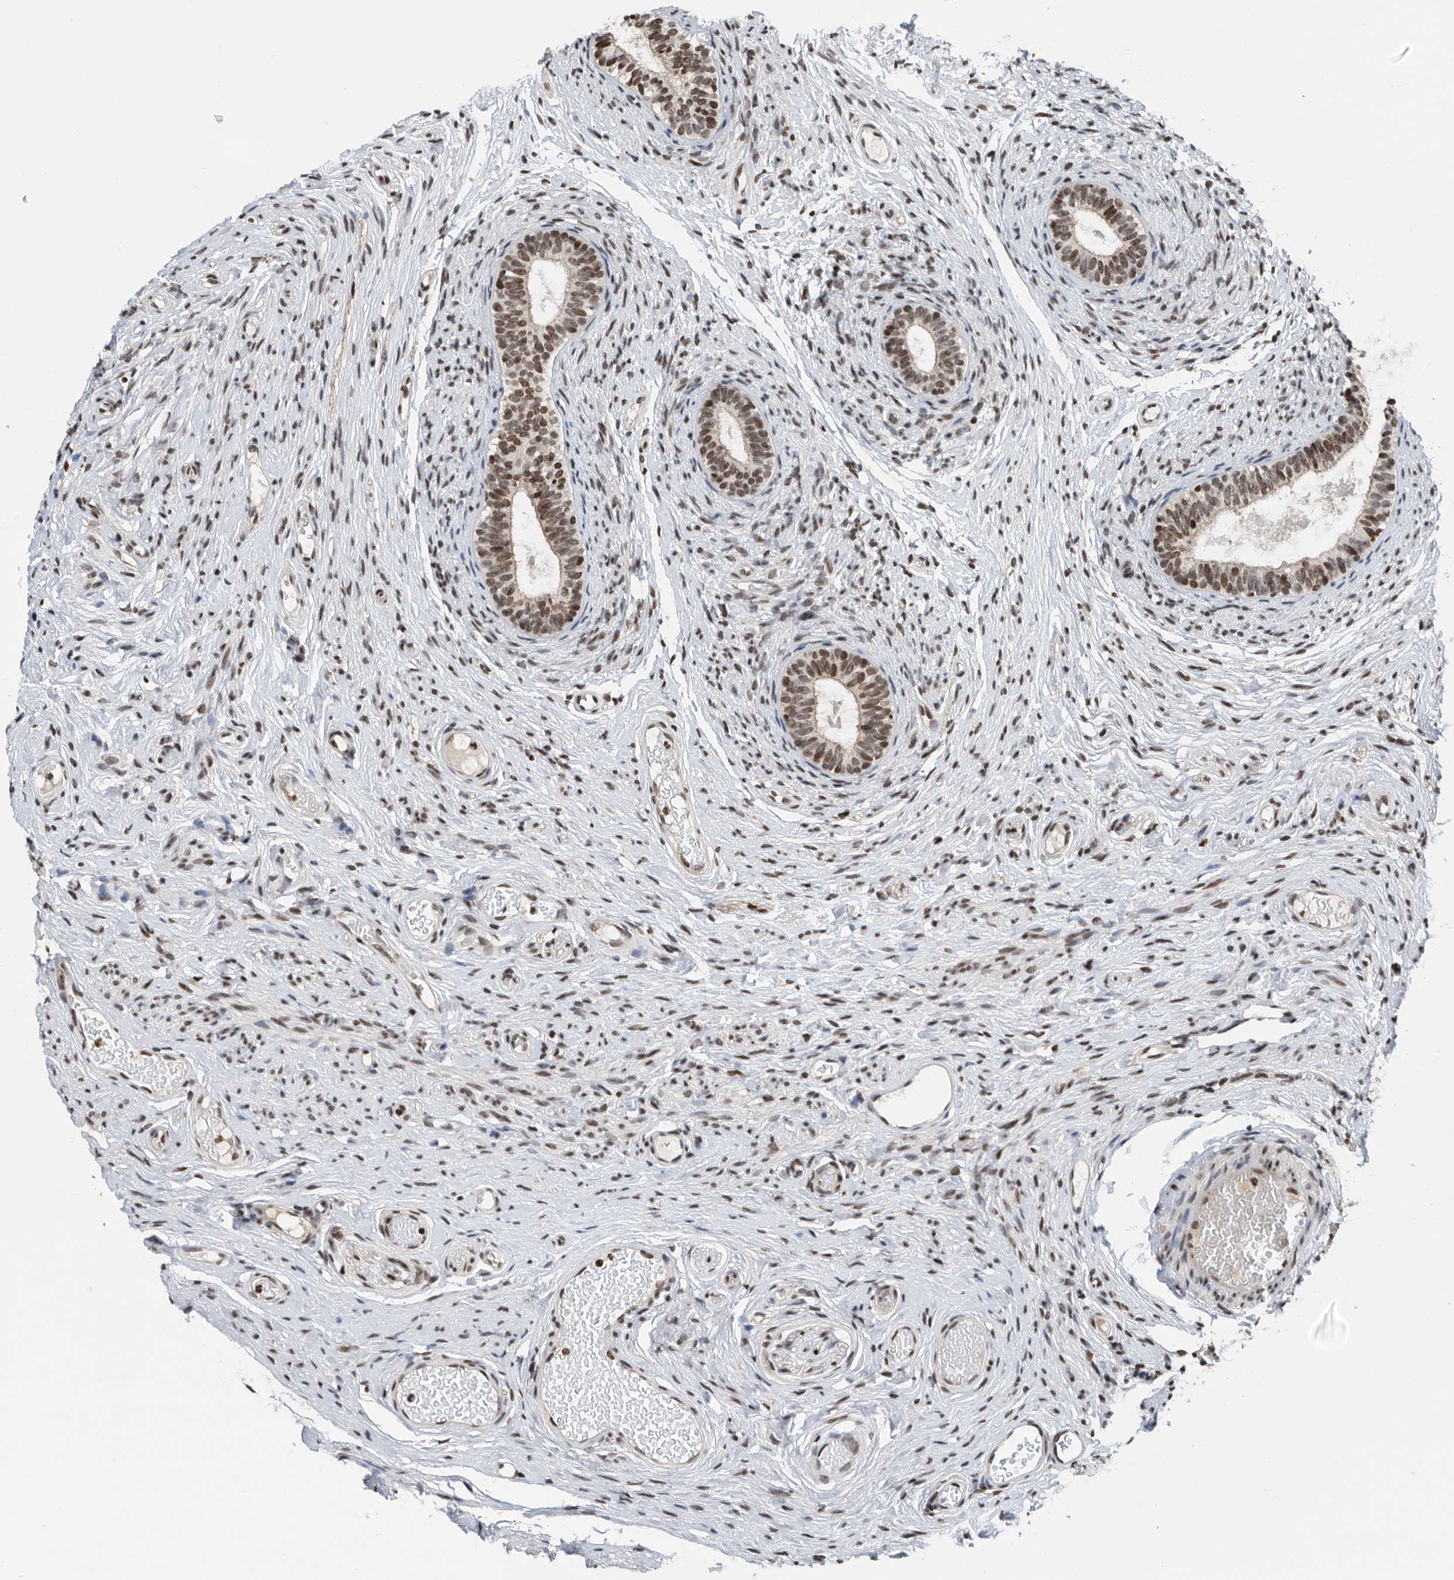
{"staining": {"intensity": "moderate", "quantity": ">75%", "location": "nuclear"}, "tissue": "epididymis", "cell_type": "Glandular cells", "image_type": "normal", "snomed": [{"axis": "morphology", "description": "Normal tissue, NOS"}, {"axis": "topography", "description": "Epididymis"}], "caption": "A micrograph of epididymis stained for a protein reveals moderate nuclear brown staining in glandular cells. The staining was performed using DAB (3,3'-diaminobenzidine), with brown indicating positive protein expression. Nuclei are stained blue with hematoxylin.", "gene": "SNRNP48", "patient": {"sex": "male", "age": 9}}